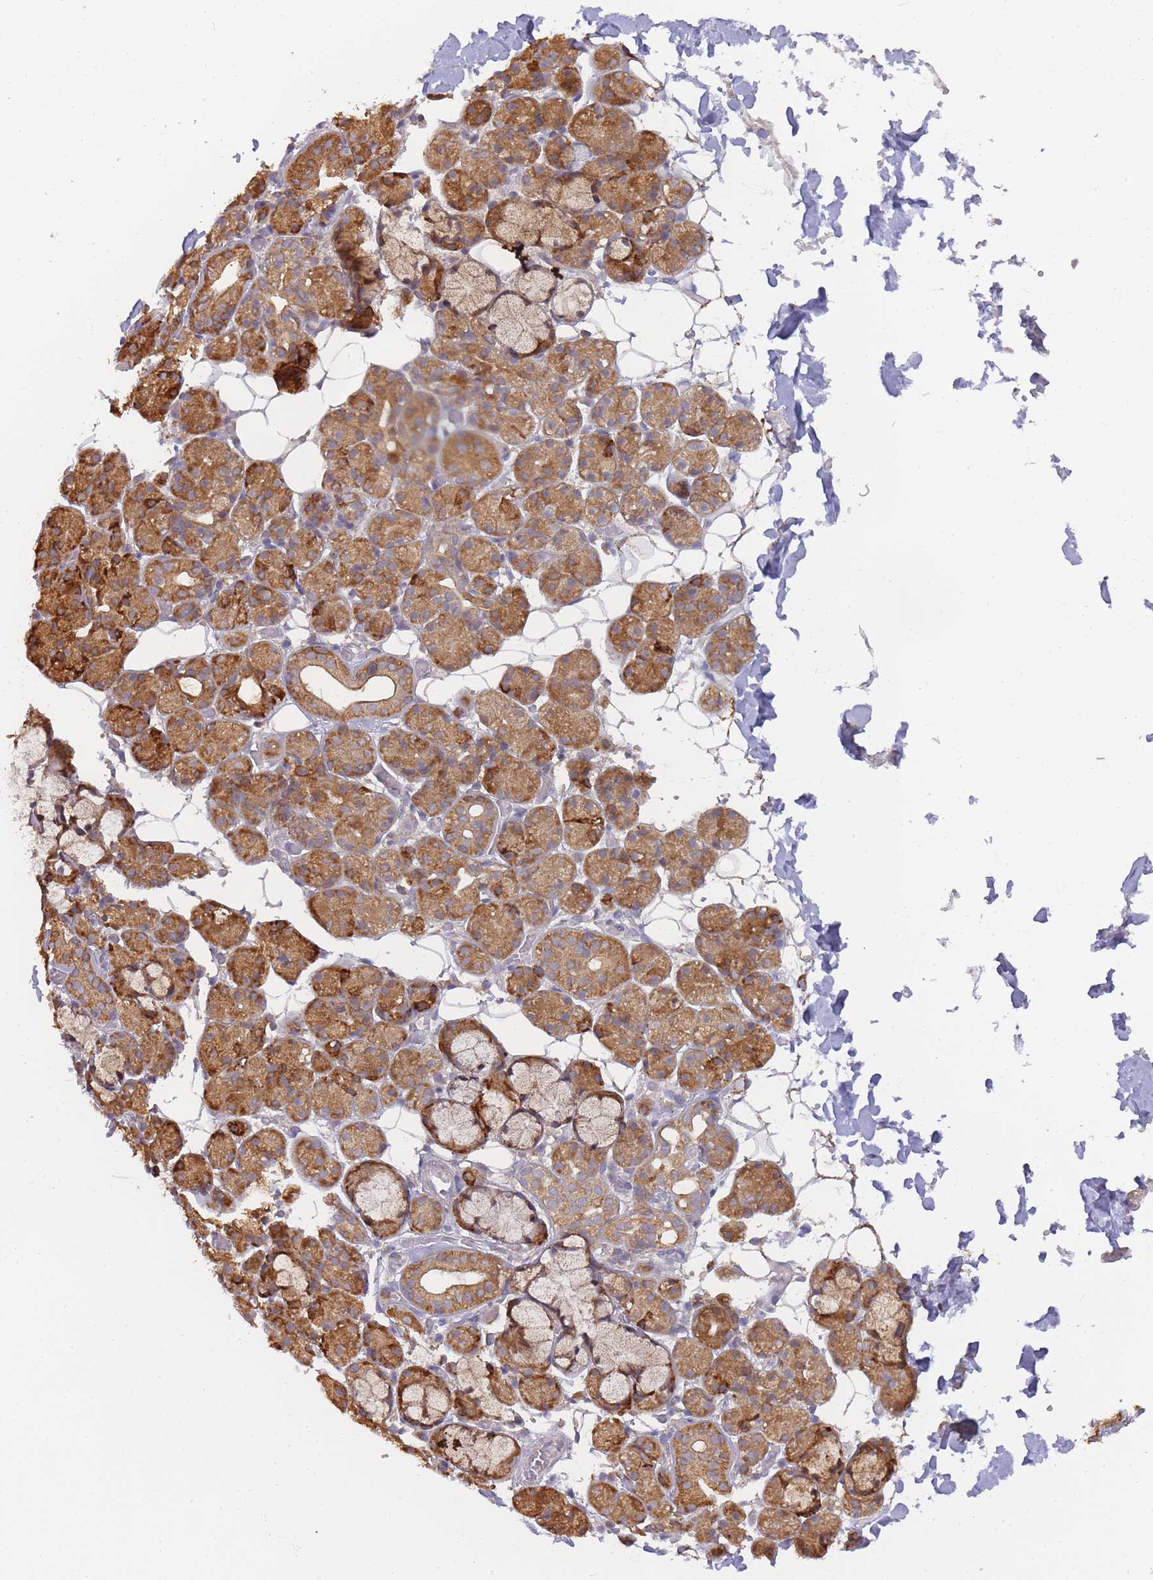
{"staining": {"intensity": "strong", "quantity": ">75%", "location": "cytoplasmic/membranous"}, "tissue": "salivary gland", "cell_type": "Glandular cells", "image_type": "normal", "snomed": [{"axis": "morphology", "description": "Normal tissue, NOS"}, {"axis": "topography", "description": "Salivary gland"}], "caption": "A brown stain shows strong cytoplasmic/membranous positivity of a protein in glandular cells of unremarkable salivary gland.", "gene": "TRIM26", "patient": {"sex": "male", "age": 63}}